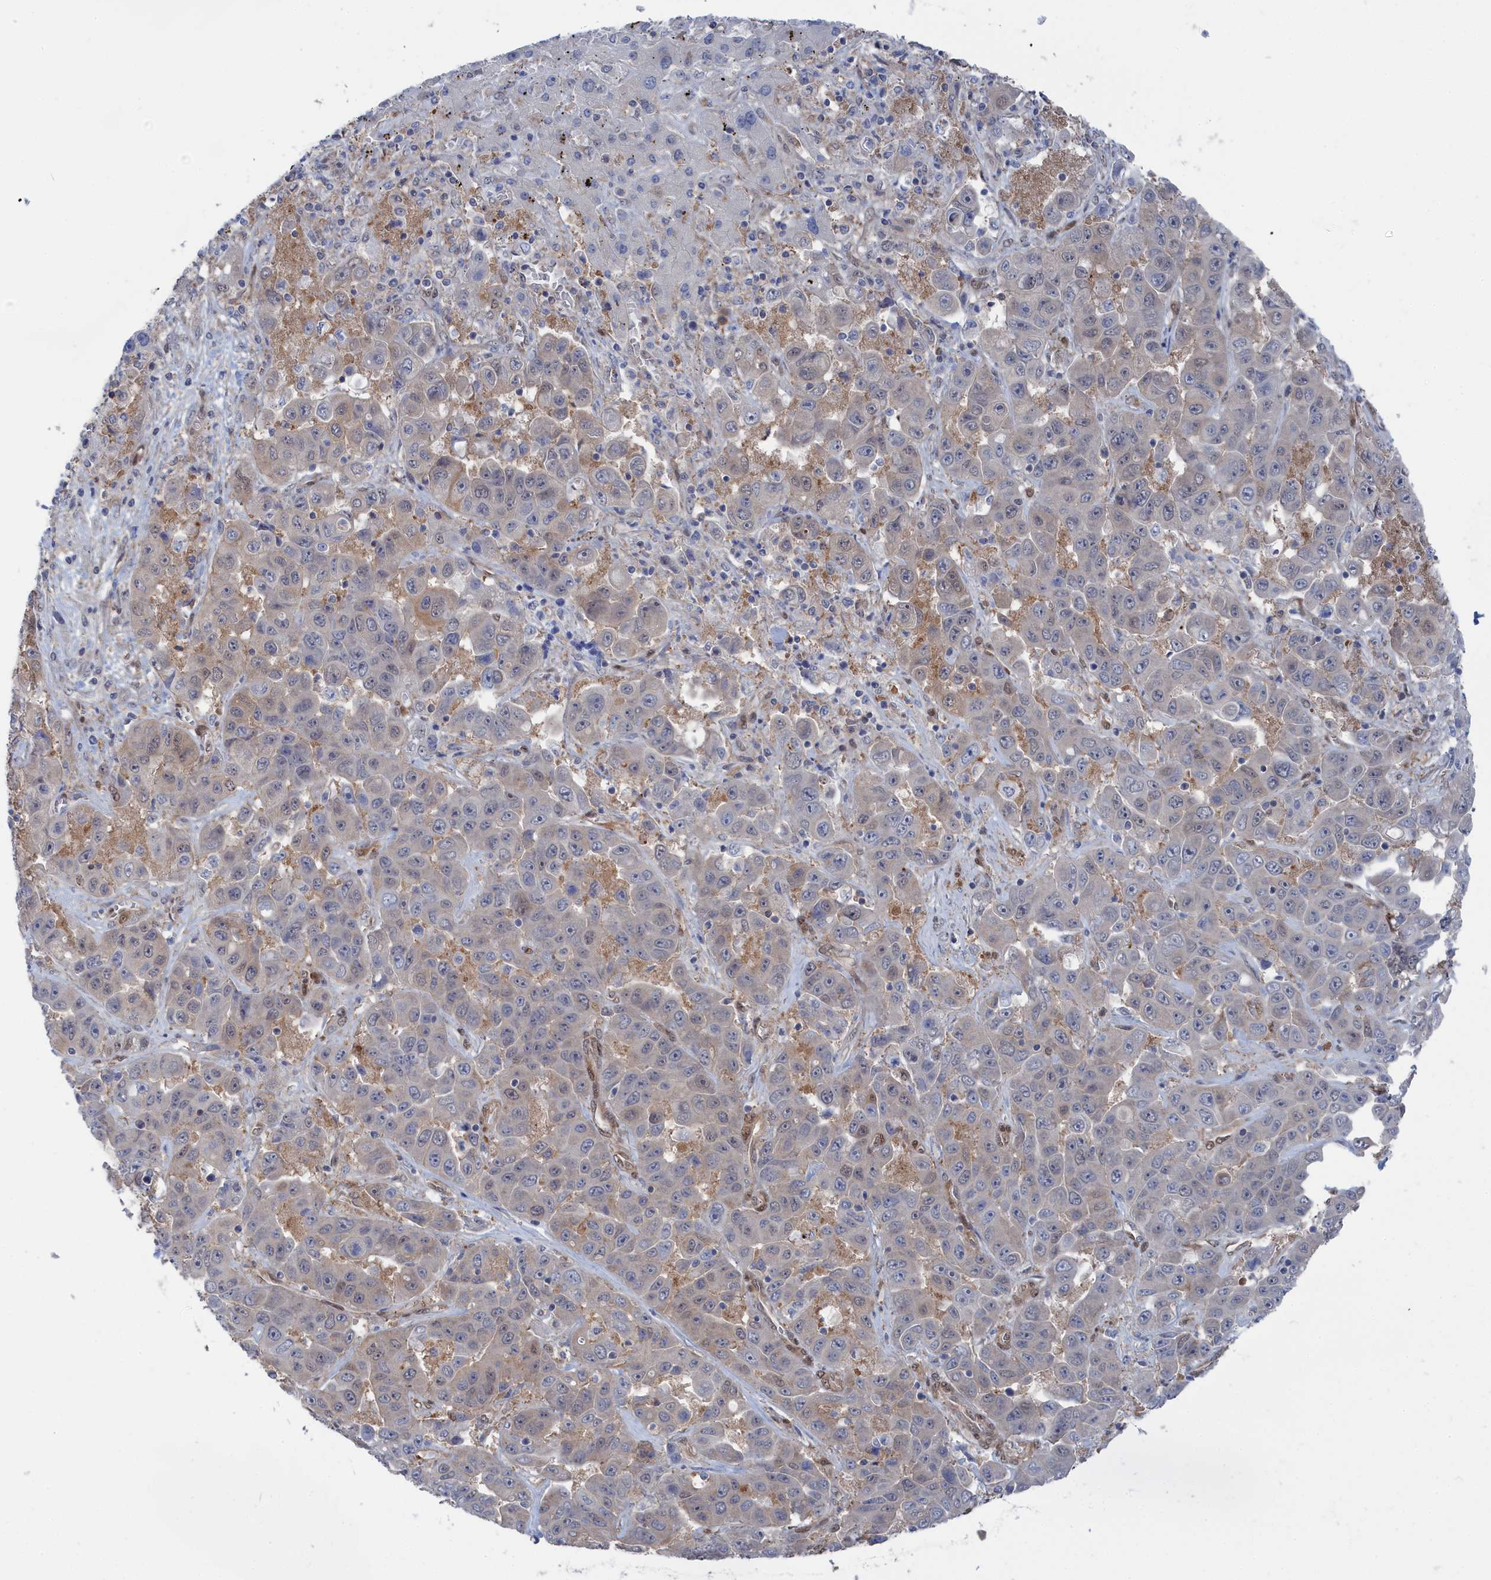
{"staining": {"intensity": "negative", "quantity": "none", "location": "none"}, "tissue": "liver cancer", "cell_type": "Tumor cells", "image_type": "cancer", "snomed": [{"axis": "morphology", "description": "Cholangiocarcinoma"}, {"axis": "topography", "description": "Liver"}], "caption": "This is an immunohistochemistry micrograph of human liver cancer. There is no positivity in tumor cells.", "gene": "IRGQ", "patient": {"sex": "female", "age": 52}}